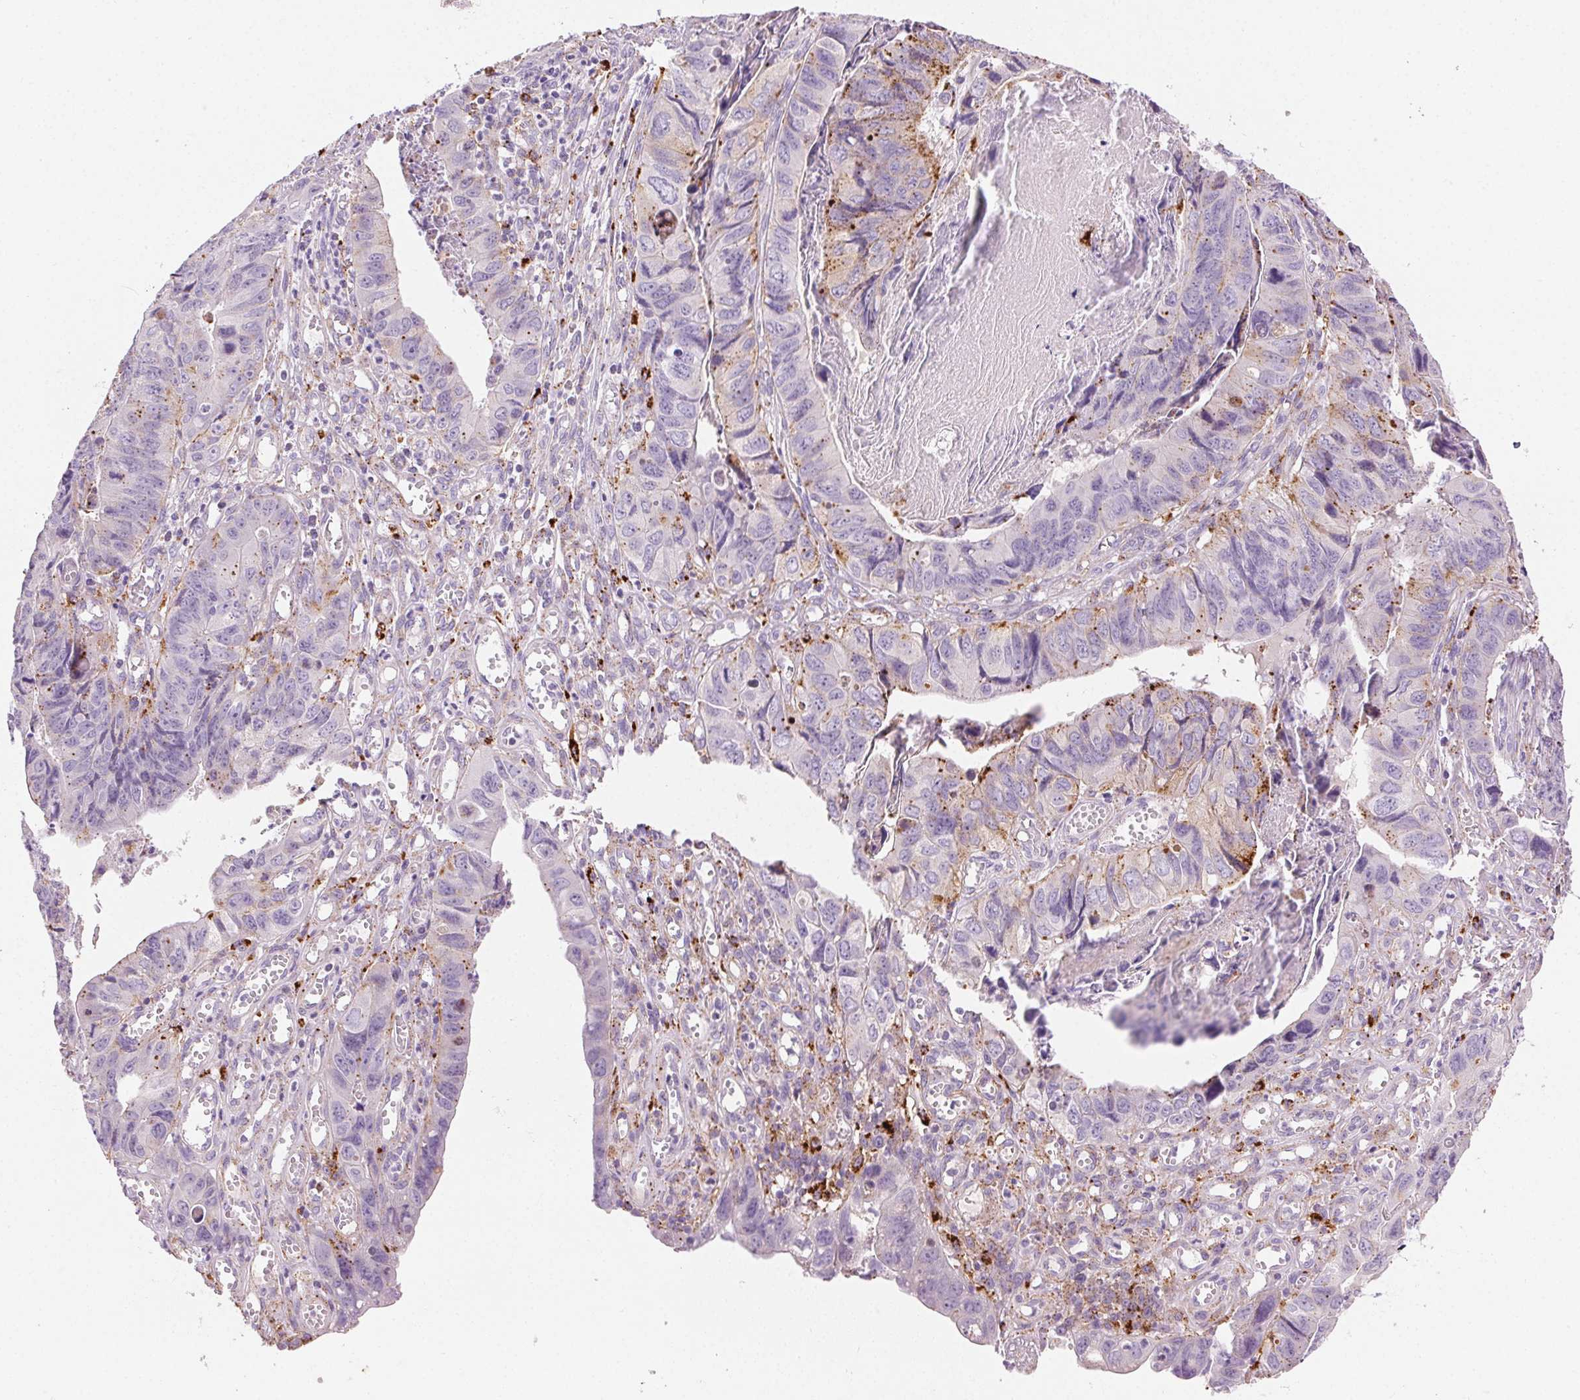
{"staining": {"intensity": "moderate", "quantity": "<25%", "location": "cytoplasmic/membranous"}, "tissue": "stomach cancer", "cell_type": "Tumor cells", "image_type": "cancer", "snomed": [{"axis": "morphology", "description": "Adenocarcinoma, NOS"}, {"axis": "topography", "description": "Stomach, lower"}], "caption": "The histopathology image displays immunohistochemical staining of stomach cancer. There is moderate cytoplasmic/membranous positivity is identified in approximately <25% of tumor cells. (IHC, brightfield microscopy, high magnification).", "gene": "SCPEP1", "patient": {"sex": "male", "age": 77}}